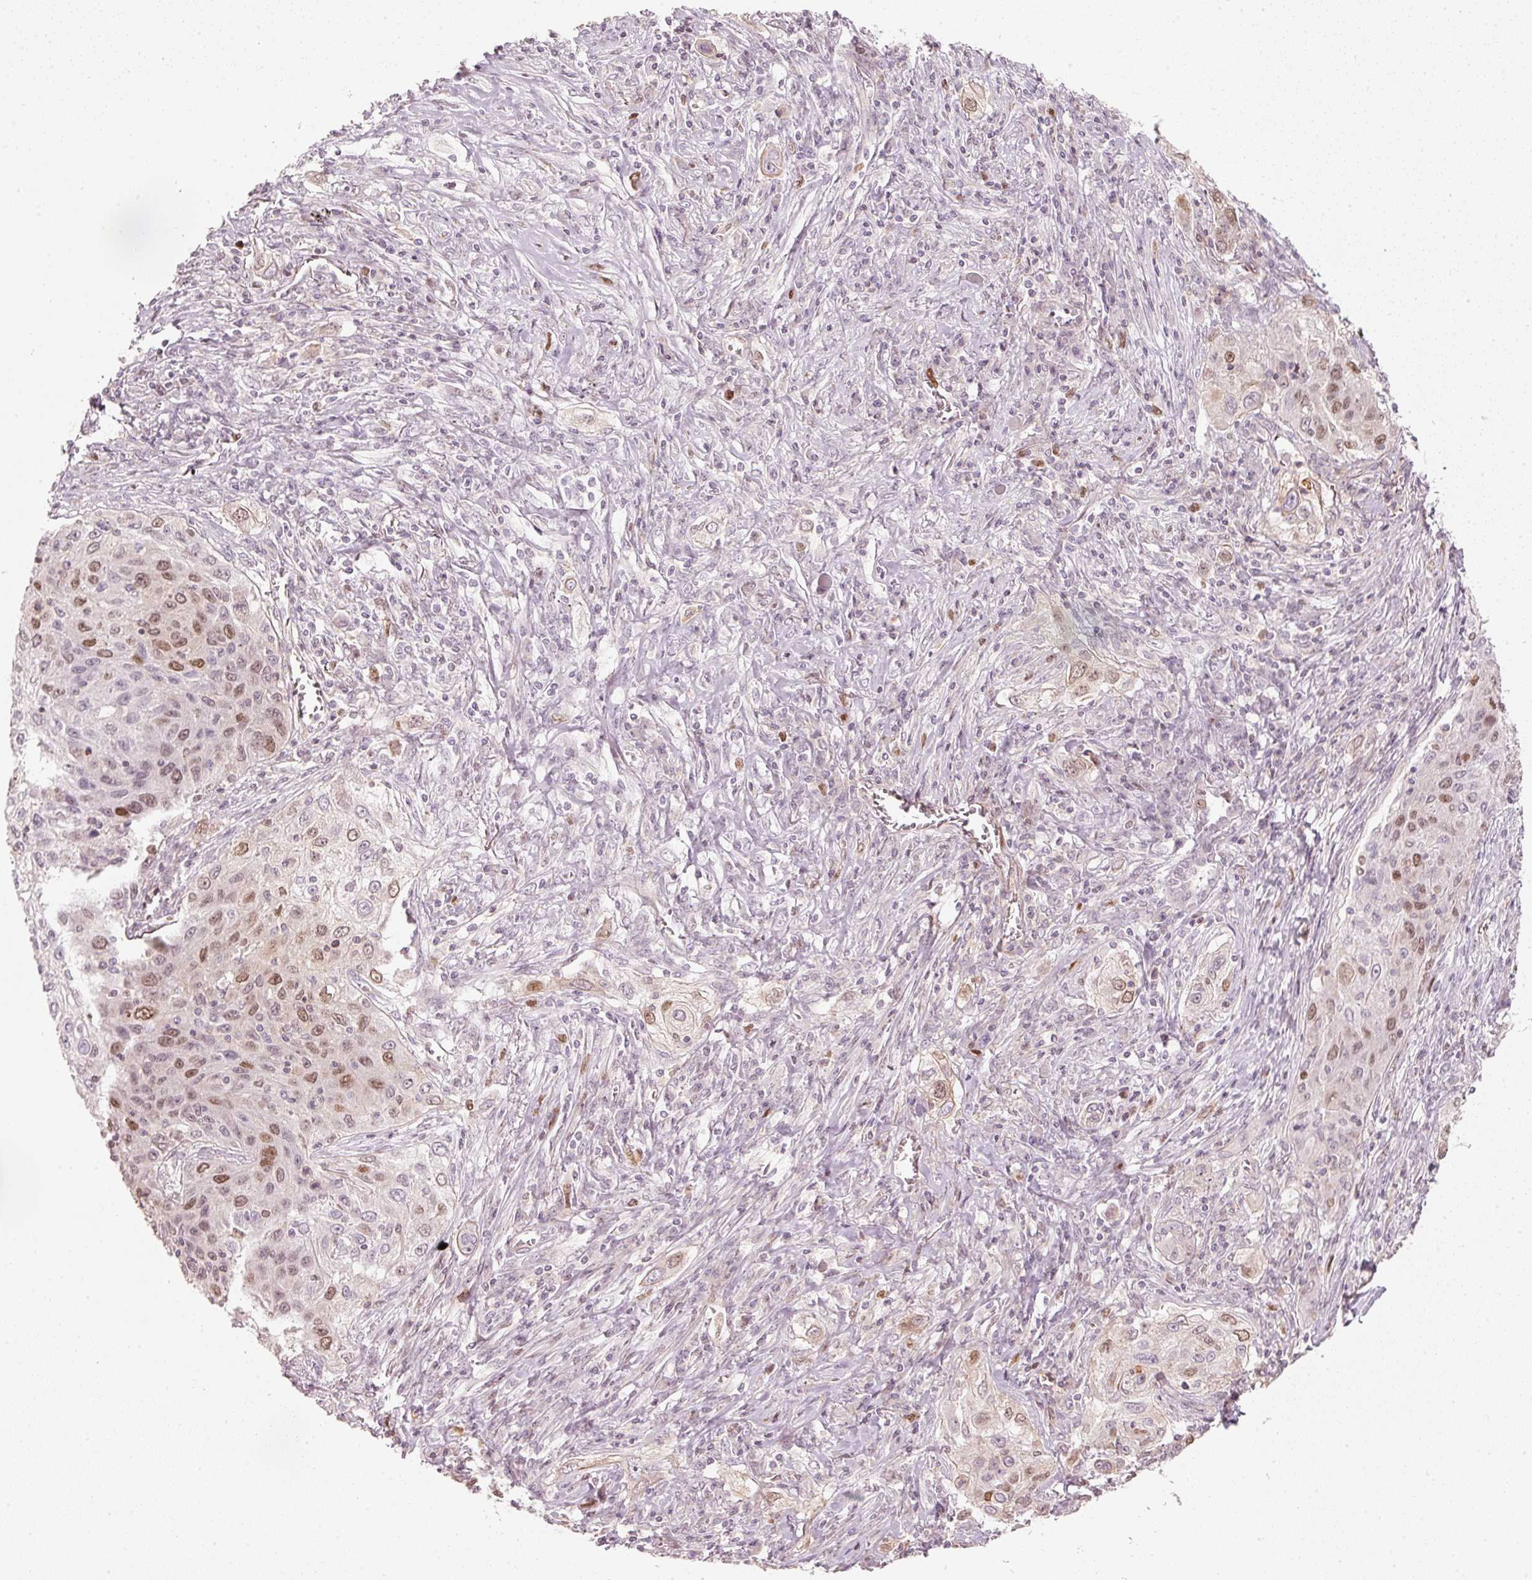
{"staining": {"intensity": "moderate", "quantity": "<25%", "location": "nuclear"}, "tissue": "lung cancer", "cell_type": "Tumor cells", "image_type": "cancer", "snomed": [{"axis": "morphology", "description": "Squamous cell carcinoma, NOS"}, {"axis": "topography", "description": "Lung"}], "caption": "This histopathology image displays immunohistochemistry staining of lung squamous cell carcinoma, with low moderate nuclear staining in about <25% of tumor cells.", "gene": "TREX2", "patient": {"sex": "female", "age": 69}}